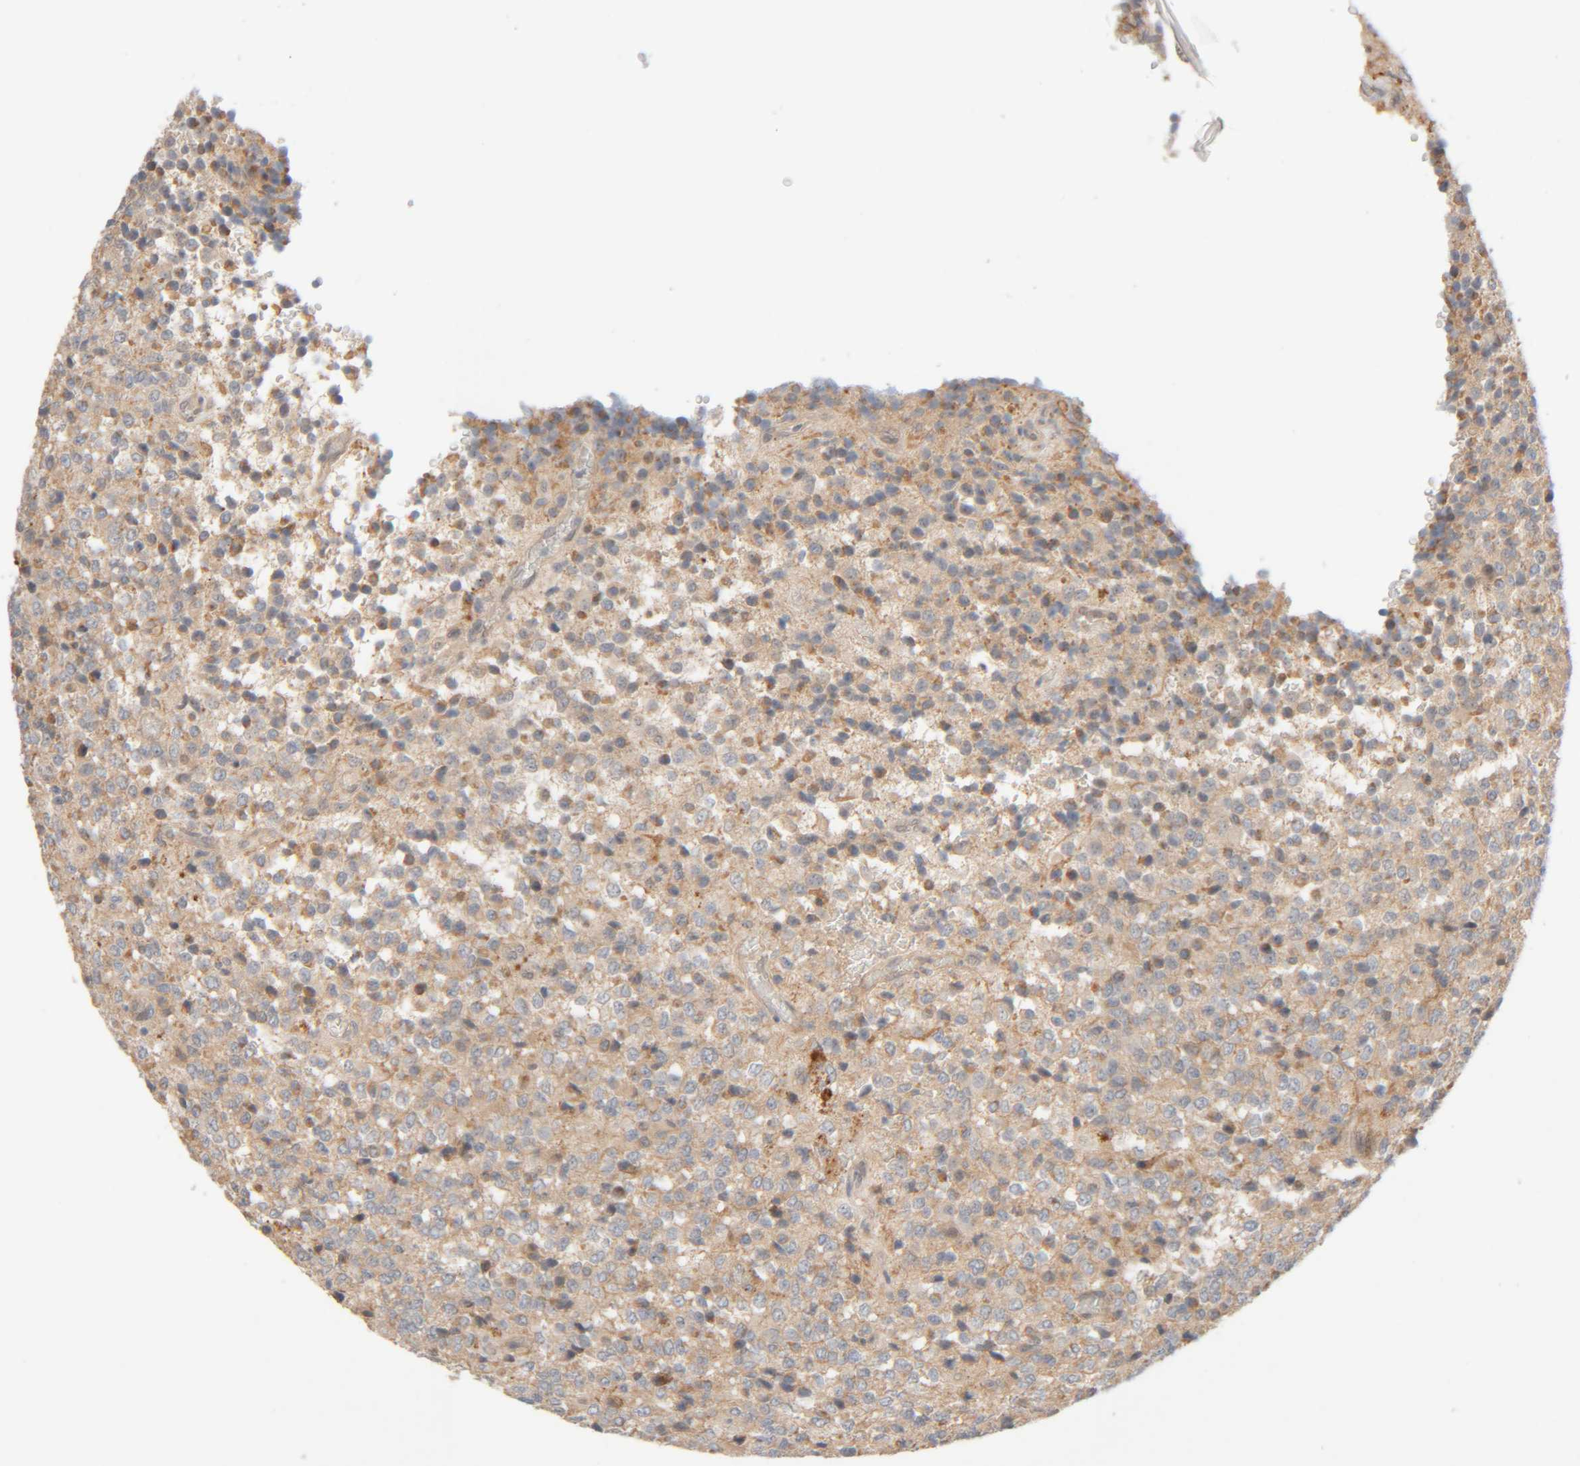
{"staining": {"intensity": "weak", "quantity": "<25%", "location": "cytoplasmic/membranous"}, "tissue": "glioma", "cell_type": "Tumor cells", "image_type": "cancer", "snomed": [{"axis": "morphology", "description": "Glioma, malignant, High grade"}, {"axis": "topography", "description": "pancreas cauda"}], "caption": "Immunohistochemistry (IHC) image of neoplastic tissue: human malignant glioma (high-grade) stained with DAB displays no significant protein positivity in tumor cells.", "gene": "CHKA", "patient": {"sex": "male", "age": 60}}